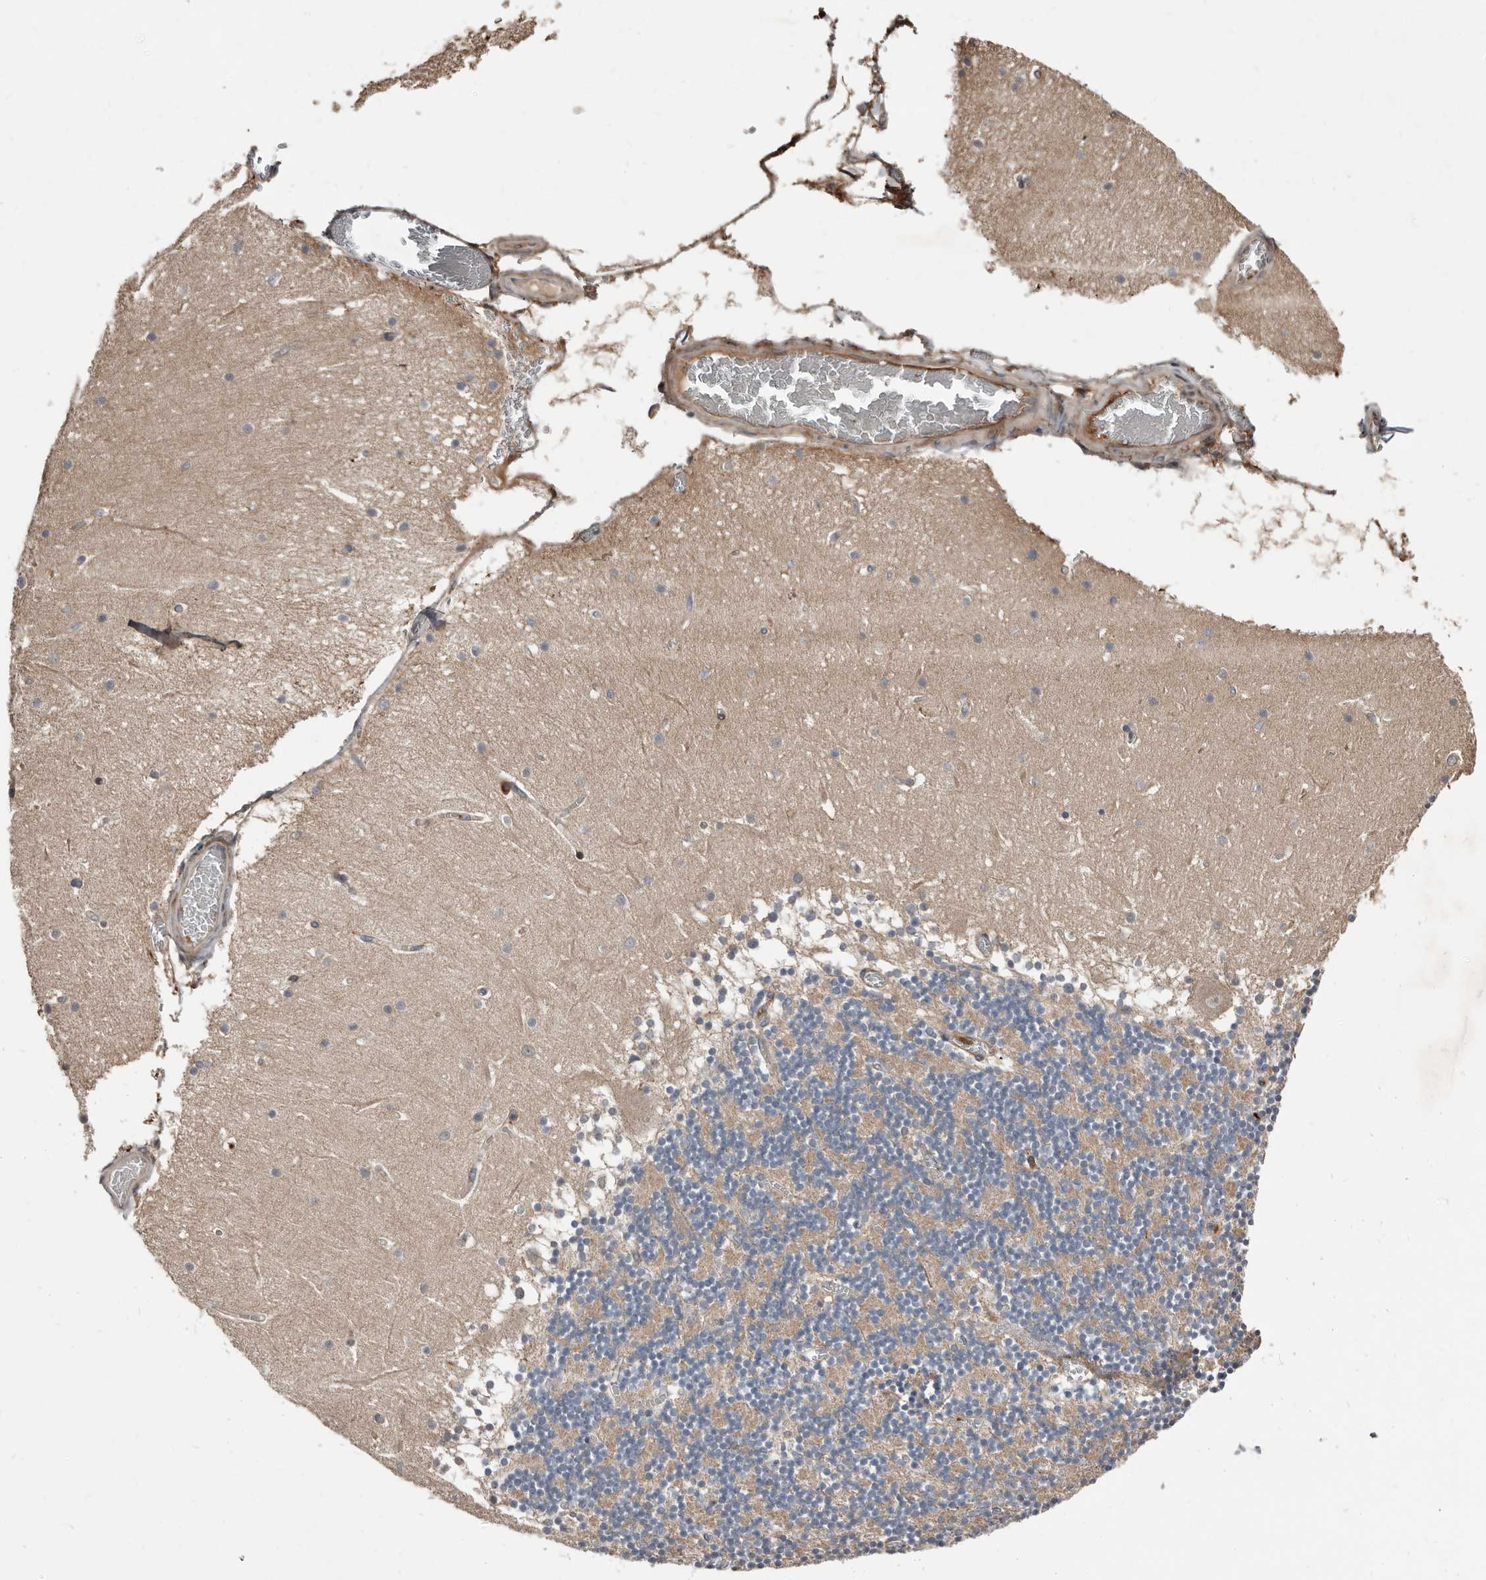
{"staining": {"intensity": "moderate", "quantity": "25%-75%", "location": "cytoplasmic/membranous"}, "tissue": "cerebellum", "cell_type": "Cells in granular layer", "image_type": "normal", "snomed": [{"axis": "morphology", "description": "Normal tissue, NOS"}, {"axis": "topography", "description": "Cerebellum"}], "caption": "Moderate cytoplasmic/membranous expression is present in approximately 25%-75% of cells in granular layer in unremarkable cerebellum.", "gene": "SMYD4", "patient": {"sex": "female", "age": 28}}